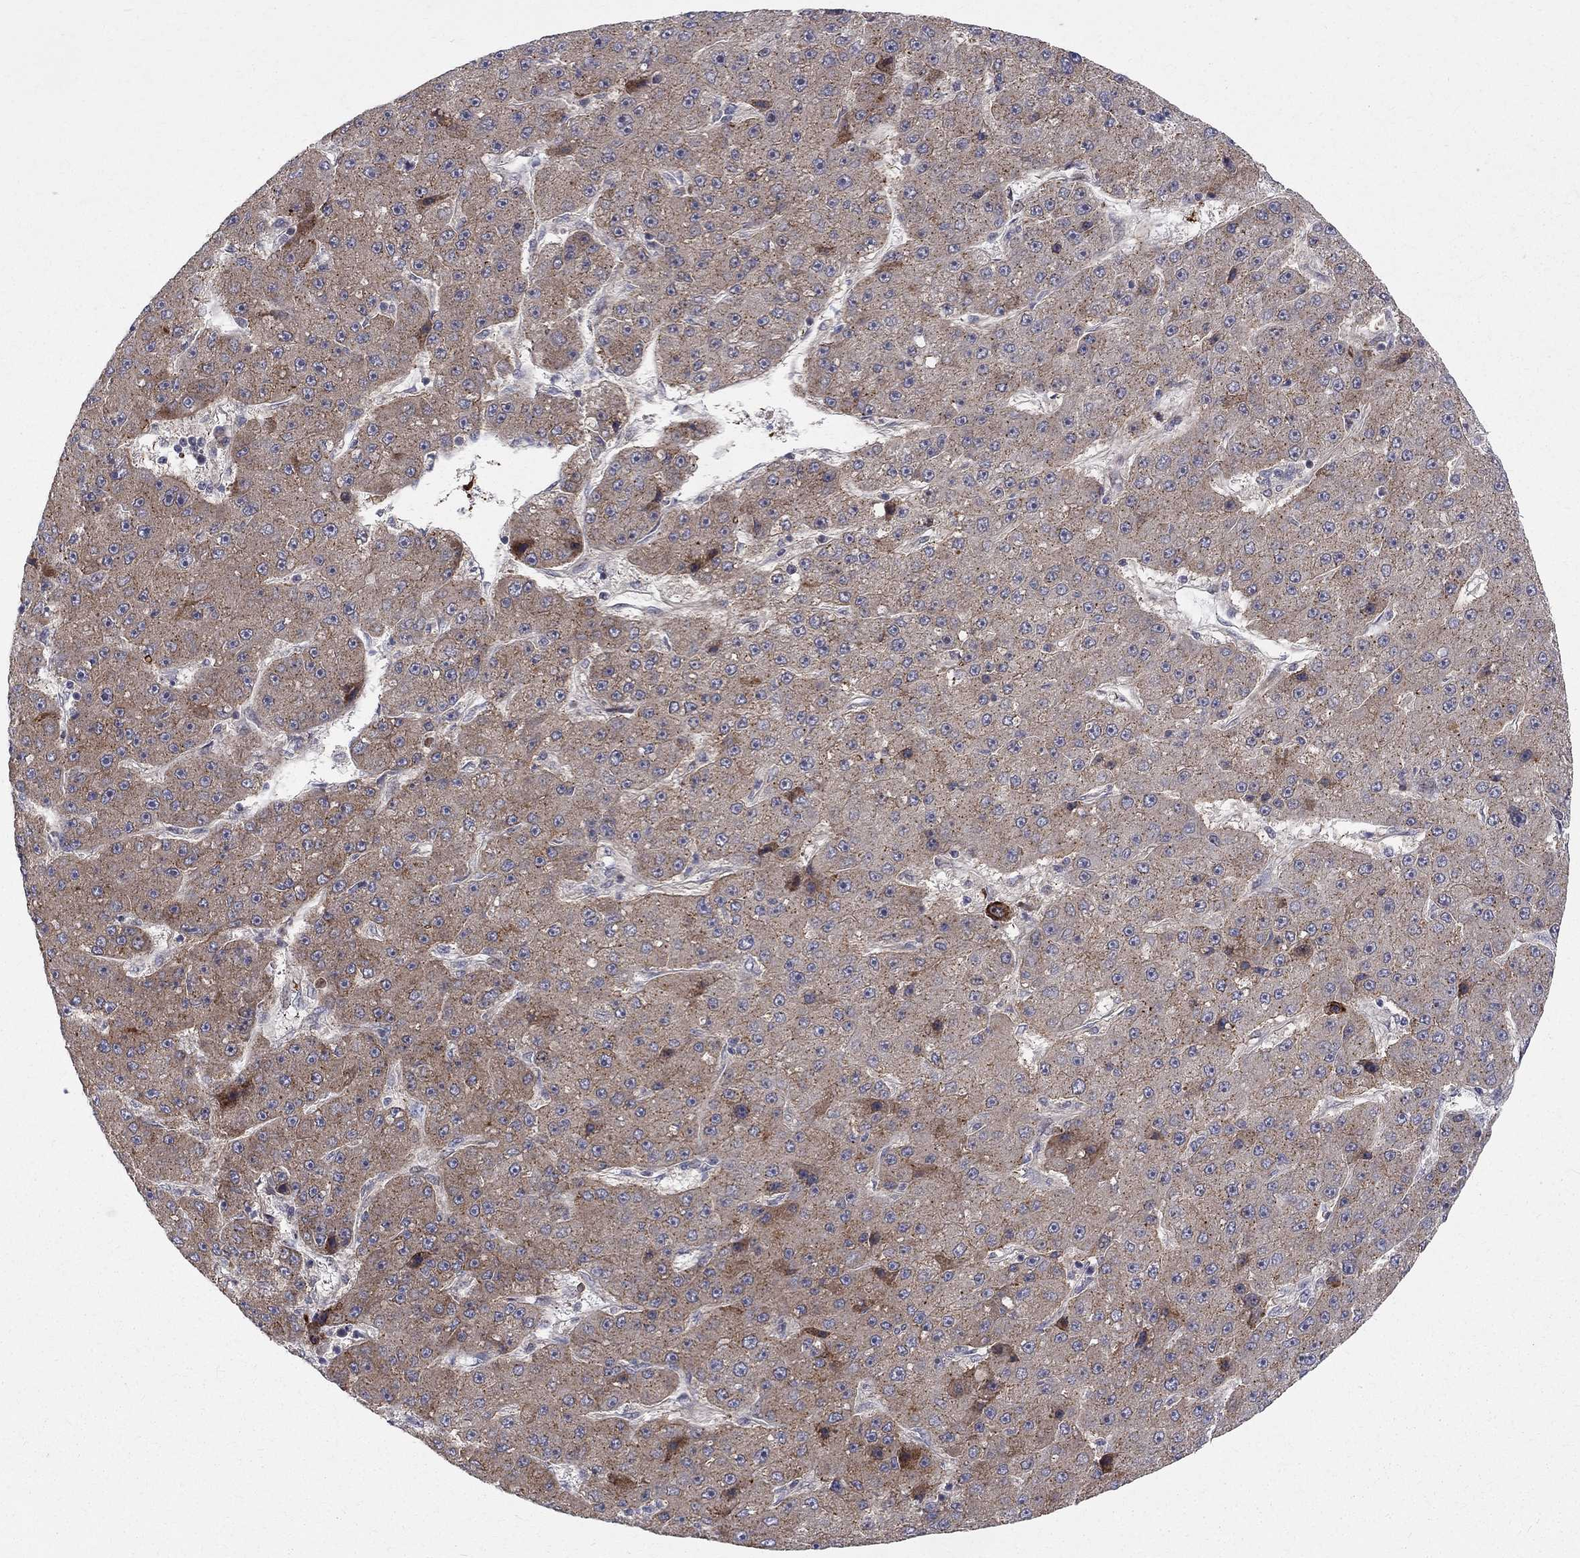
{"staining": {"intensity": "weak", "quantity": ">75%", "location": "cytoplasmic/membranous"}, "tissue": "liver cancer", "cell_type": "Tumor cells", "image_type": "cancer", "snomed": [{"axis": "morphology", "description": "Carcinoma, Hepatocellular, NOS"}, {"axis": "topography", "description": "Liver"}], "caption": "Immunohistochemical staining of human liver cancer reveals weak cytoplasmic/membranous protein staining in approximately >75% of tumor cells.", "gene": "WDR19", "patient": {"sex": "male", "age": 67}}